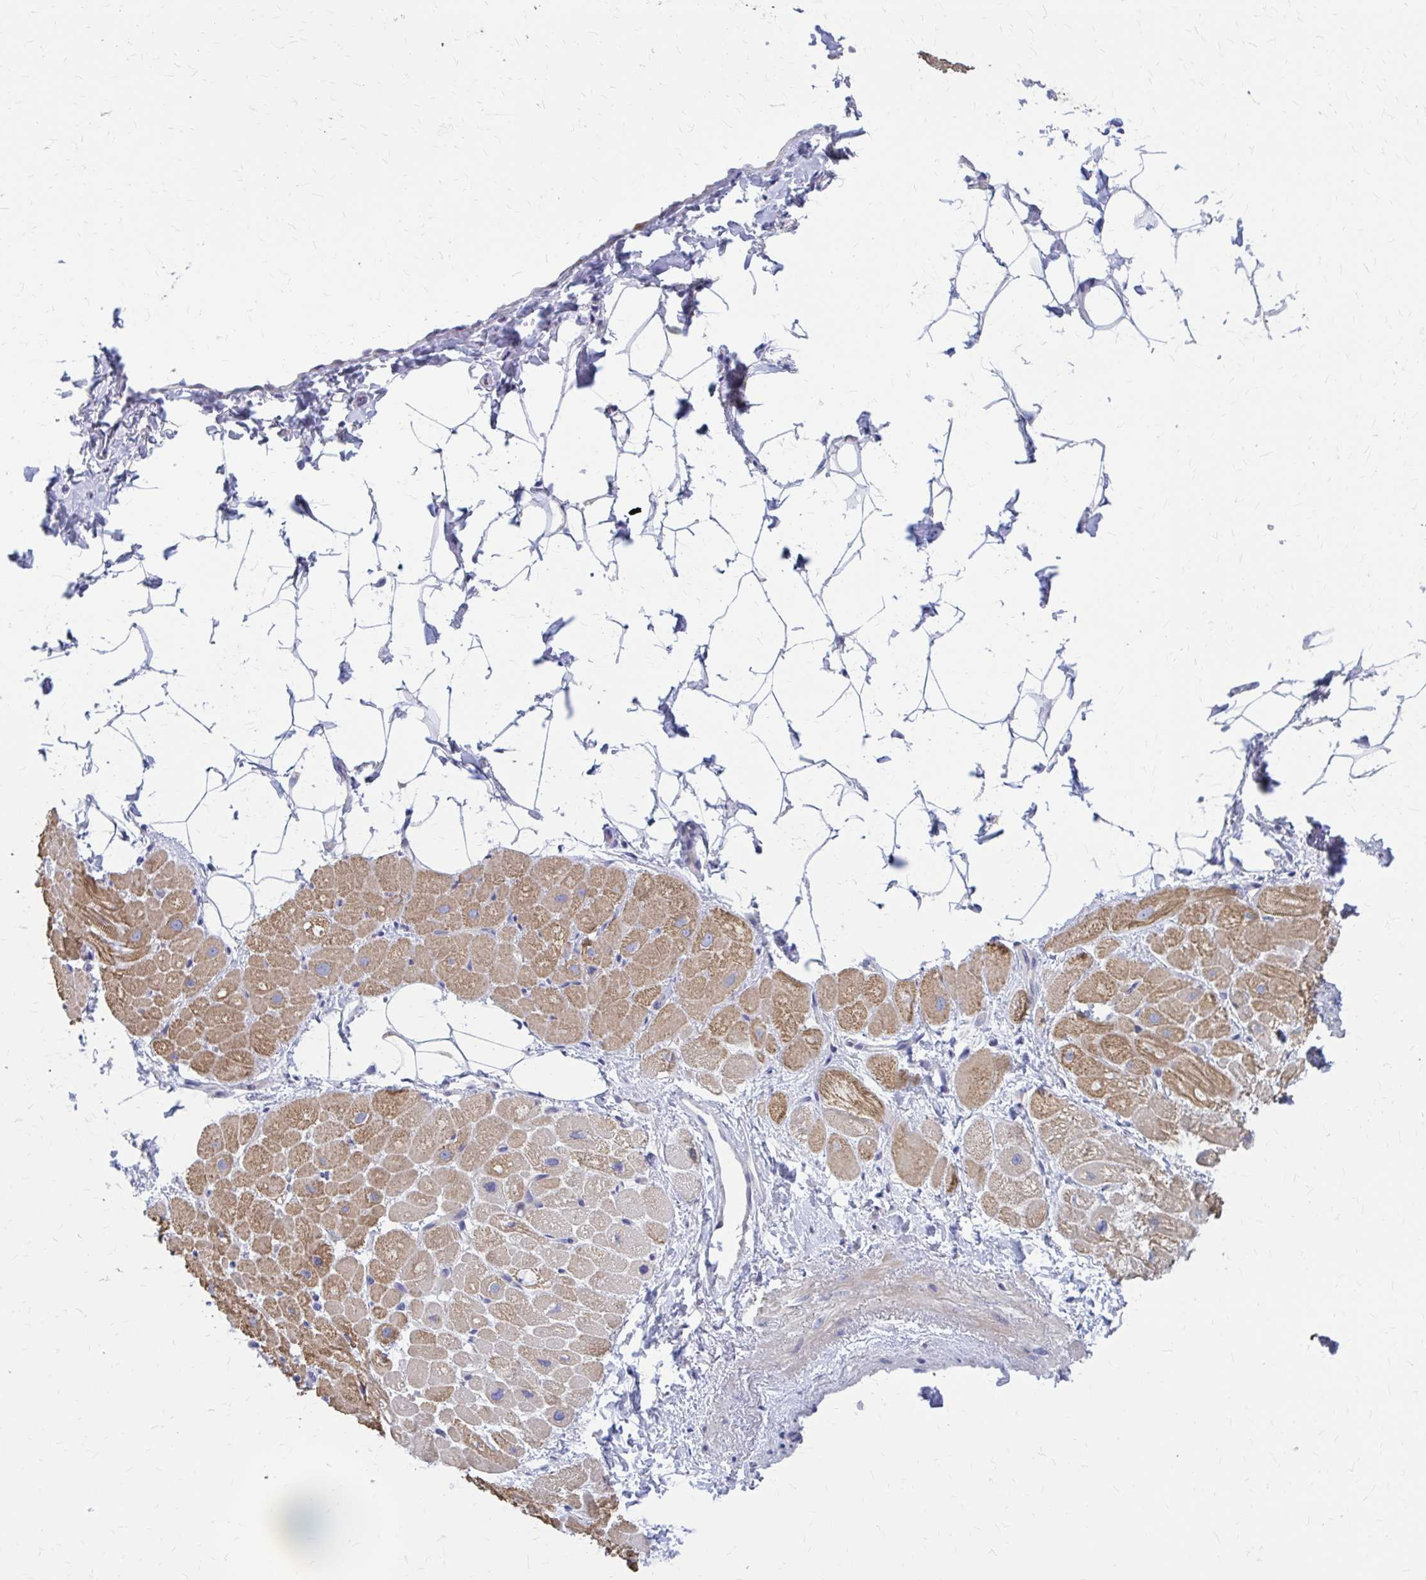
{"staining": {"intensity": "moderate", "quantity": ">75%", "location": "cytoplasmic/membranous"}, "tissue": "heart muscle", "cell_type": "Cardiomyocytes", "image_type": "normal", "snomed": [{"axis": "morphology", "description": "Normal tissue, NOS"}, {"axis": "topography", "description": "Heart"}], "caption": "High-power microscopy captured an immunohistochemistry (IHC) photomicrograph of normal heart muscle, revealing moderate cytoplasmic/membranous positivity in approximately >75% of cardiomyocytes. Nuclei are stained in blue.", "gene": "GLYATL2", "patient": {"sex": "male", "age": 62}}